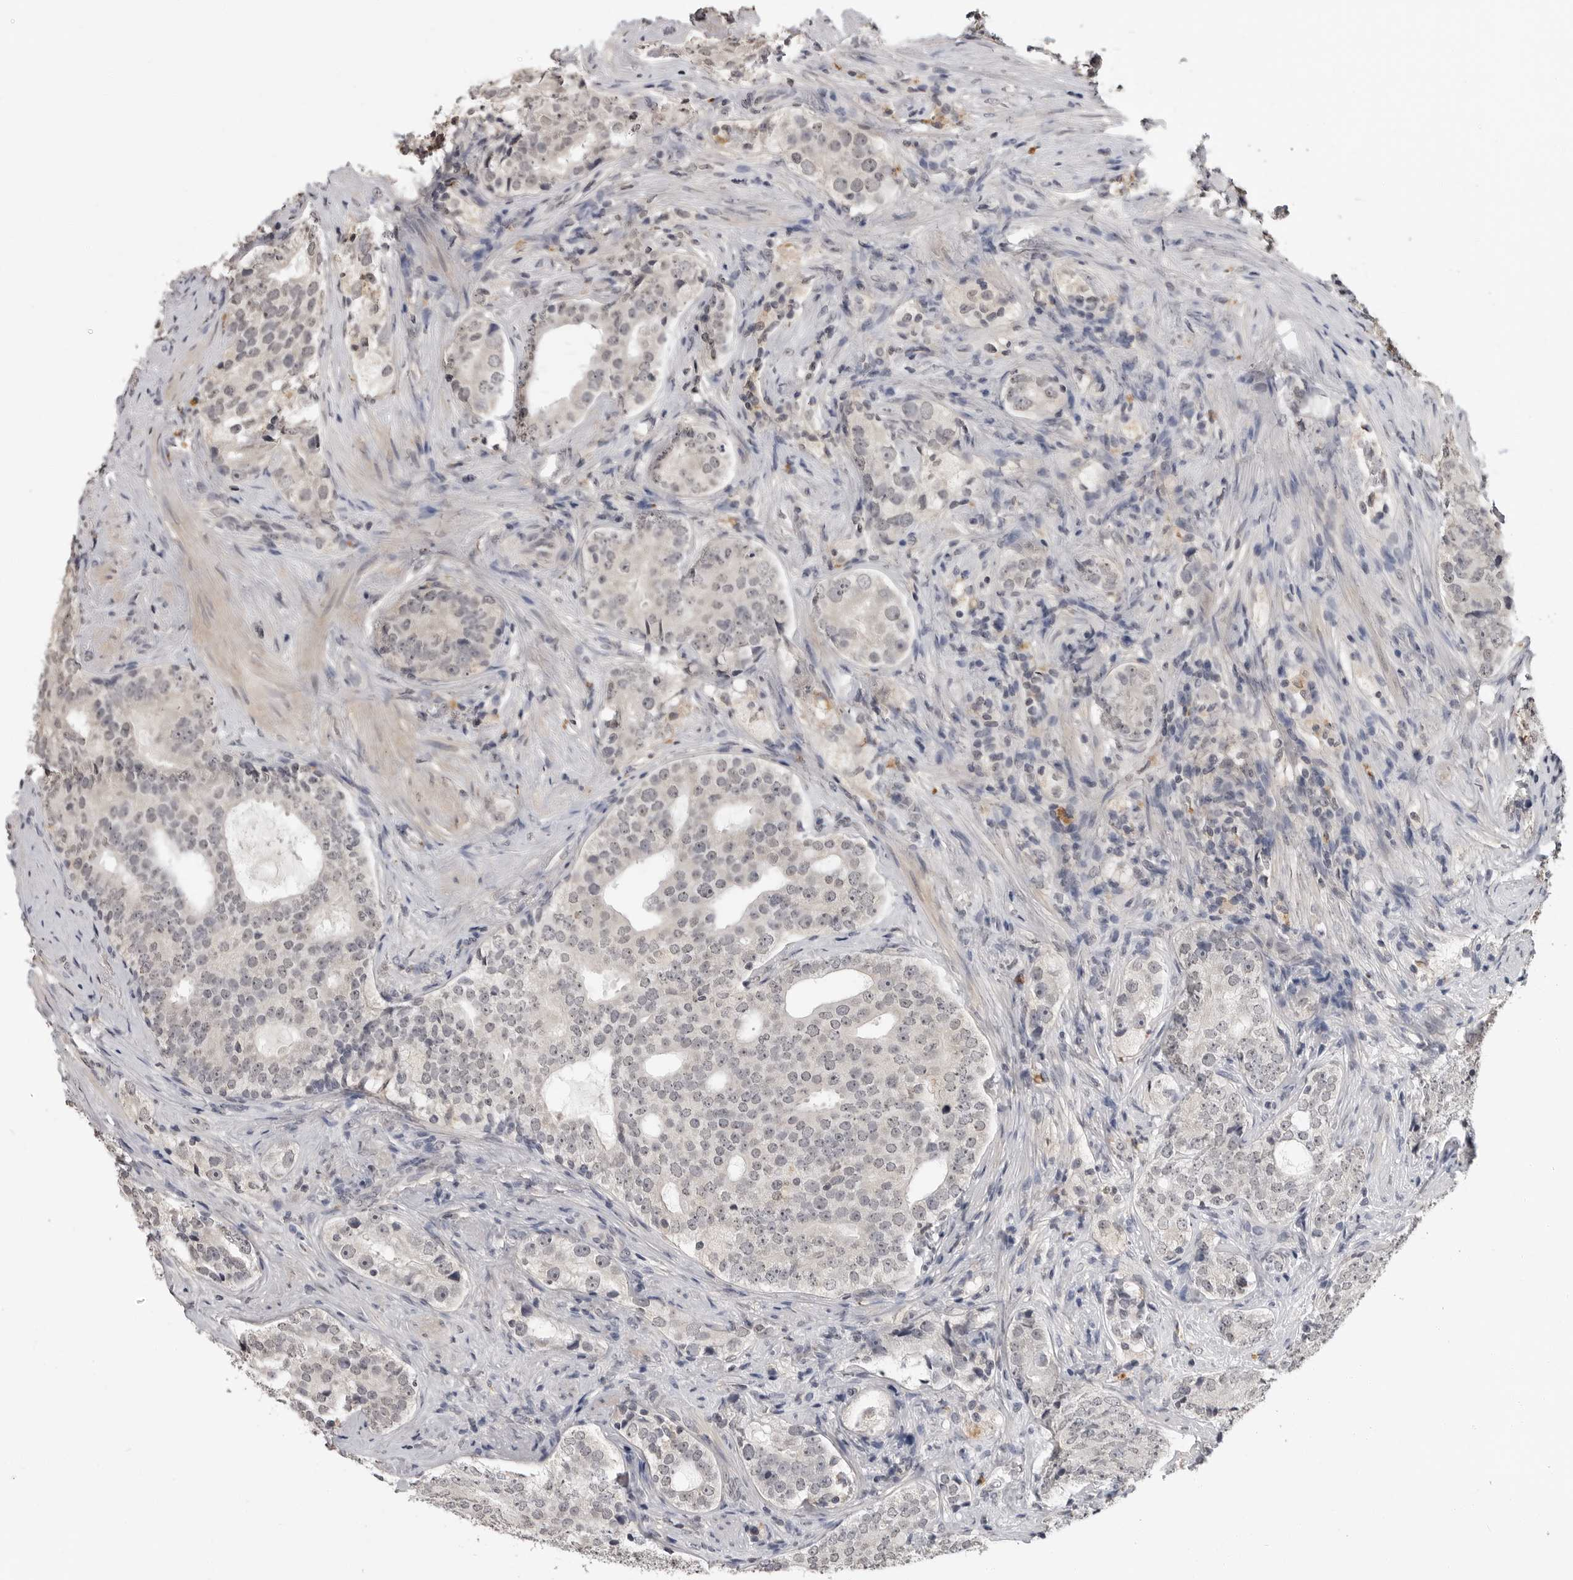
{"staining": {"intensity": "weak", "quantity": "25%-75%", "location": "nuclear"}, "tissue": "prostate cancer", "cell_type": "Tumor cells", "image_type": "cancer", "snomed": [{"axis": "morphology", "description": "Adenocarcinoma, High grade"}, {"axis": "topography", "description": "Prostate"}], "caption": "Tumor cells display weak nuclear positivity in approximately 25%-75% of cells in prostate adenocarcinoma (high-grade).", "gene": "IL24", "patient": {"sex": "male", "age": 56}}